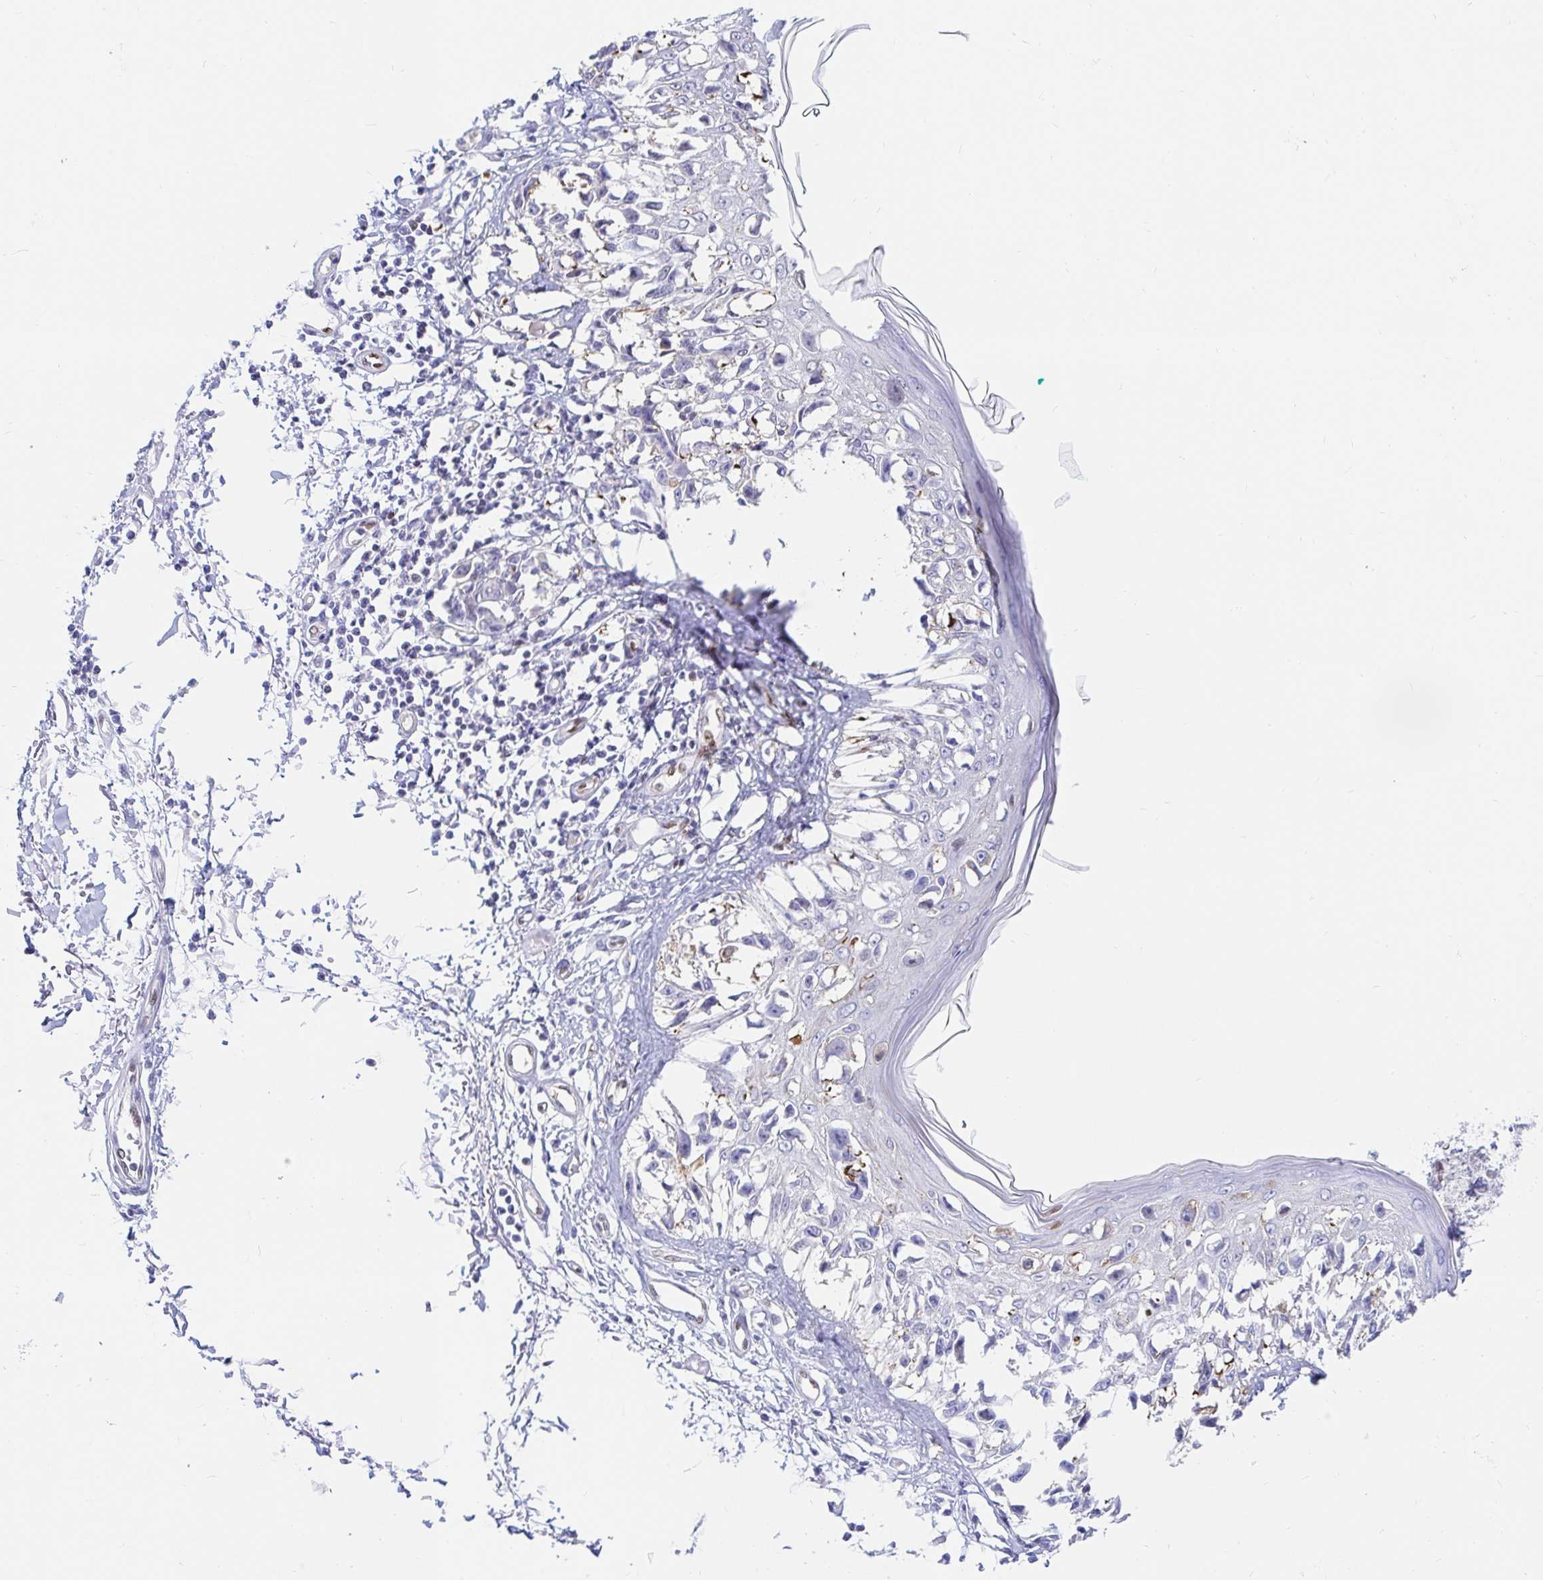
{"staining": {"intensity": "moderate", "quantity": "<25%", "location": "cytoplasmic/membranous"}, "tissue": "melanoma", "cell_type": "Tumor cells", "image_type": "cancer", "snomed": [{"axis": "morphology", "description": "Malignant melanoma, NOS"}, {"axis": "topography", "description": "Skin"}], "caption": "An immunohistochemistry photomicrograph of neoplastic tissue is shown. Protein staining in brown highlights moderate cytoplasmic/membranous positivity in melanoma within tumor cells.", "gene": "HINFP", "patient": {"sex": "male", "age": 73}}